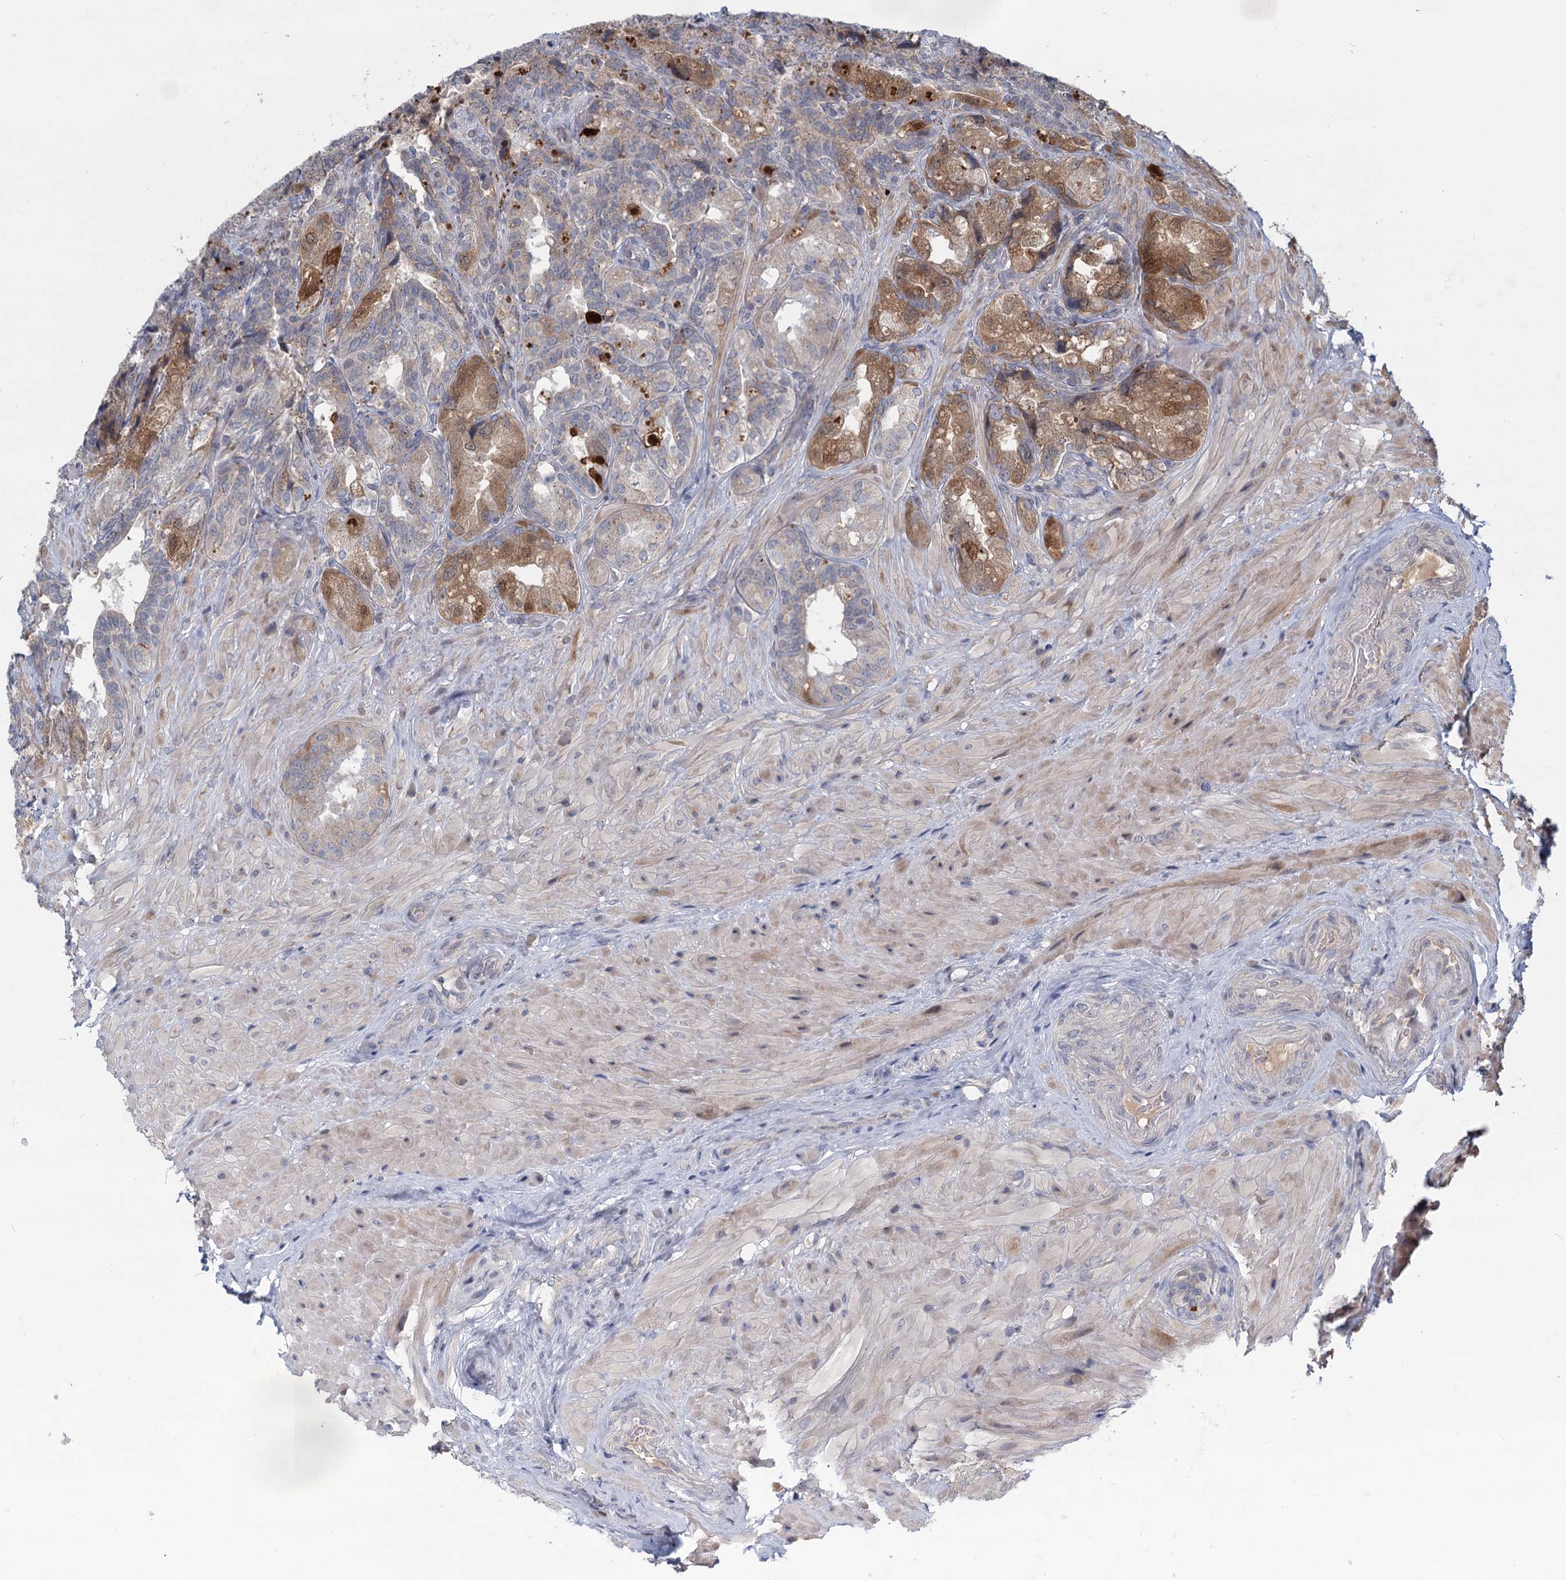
{"staining": {"intensity": "moderate", "quantity": "25%-75%", "location": "cytoplasmic/membranous"}, "tissue": "seminal vesicle", "cell_type": "Glandular cells", "image_type": "normal", "snomed": [{"axis": "morphology", "description": "Normal tissue, NOS"}, {"axis": "topography", "description": "Prostate and seminal vesicle, NOS"}, {"axis": "topography", "description": "Prostate"}, {"axis": "topography", "description": "Seminal veicle"}], "caption": "Immunohistochemical staining of normal human seminal vesicle demonstrates medium levels of moderate cytoplasmic/membranous expression in about 25%-75% of glandular cells.", "gene": "STAP1", "patient": {"sex": "male", "age": 67}}